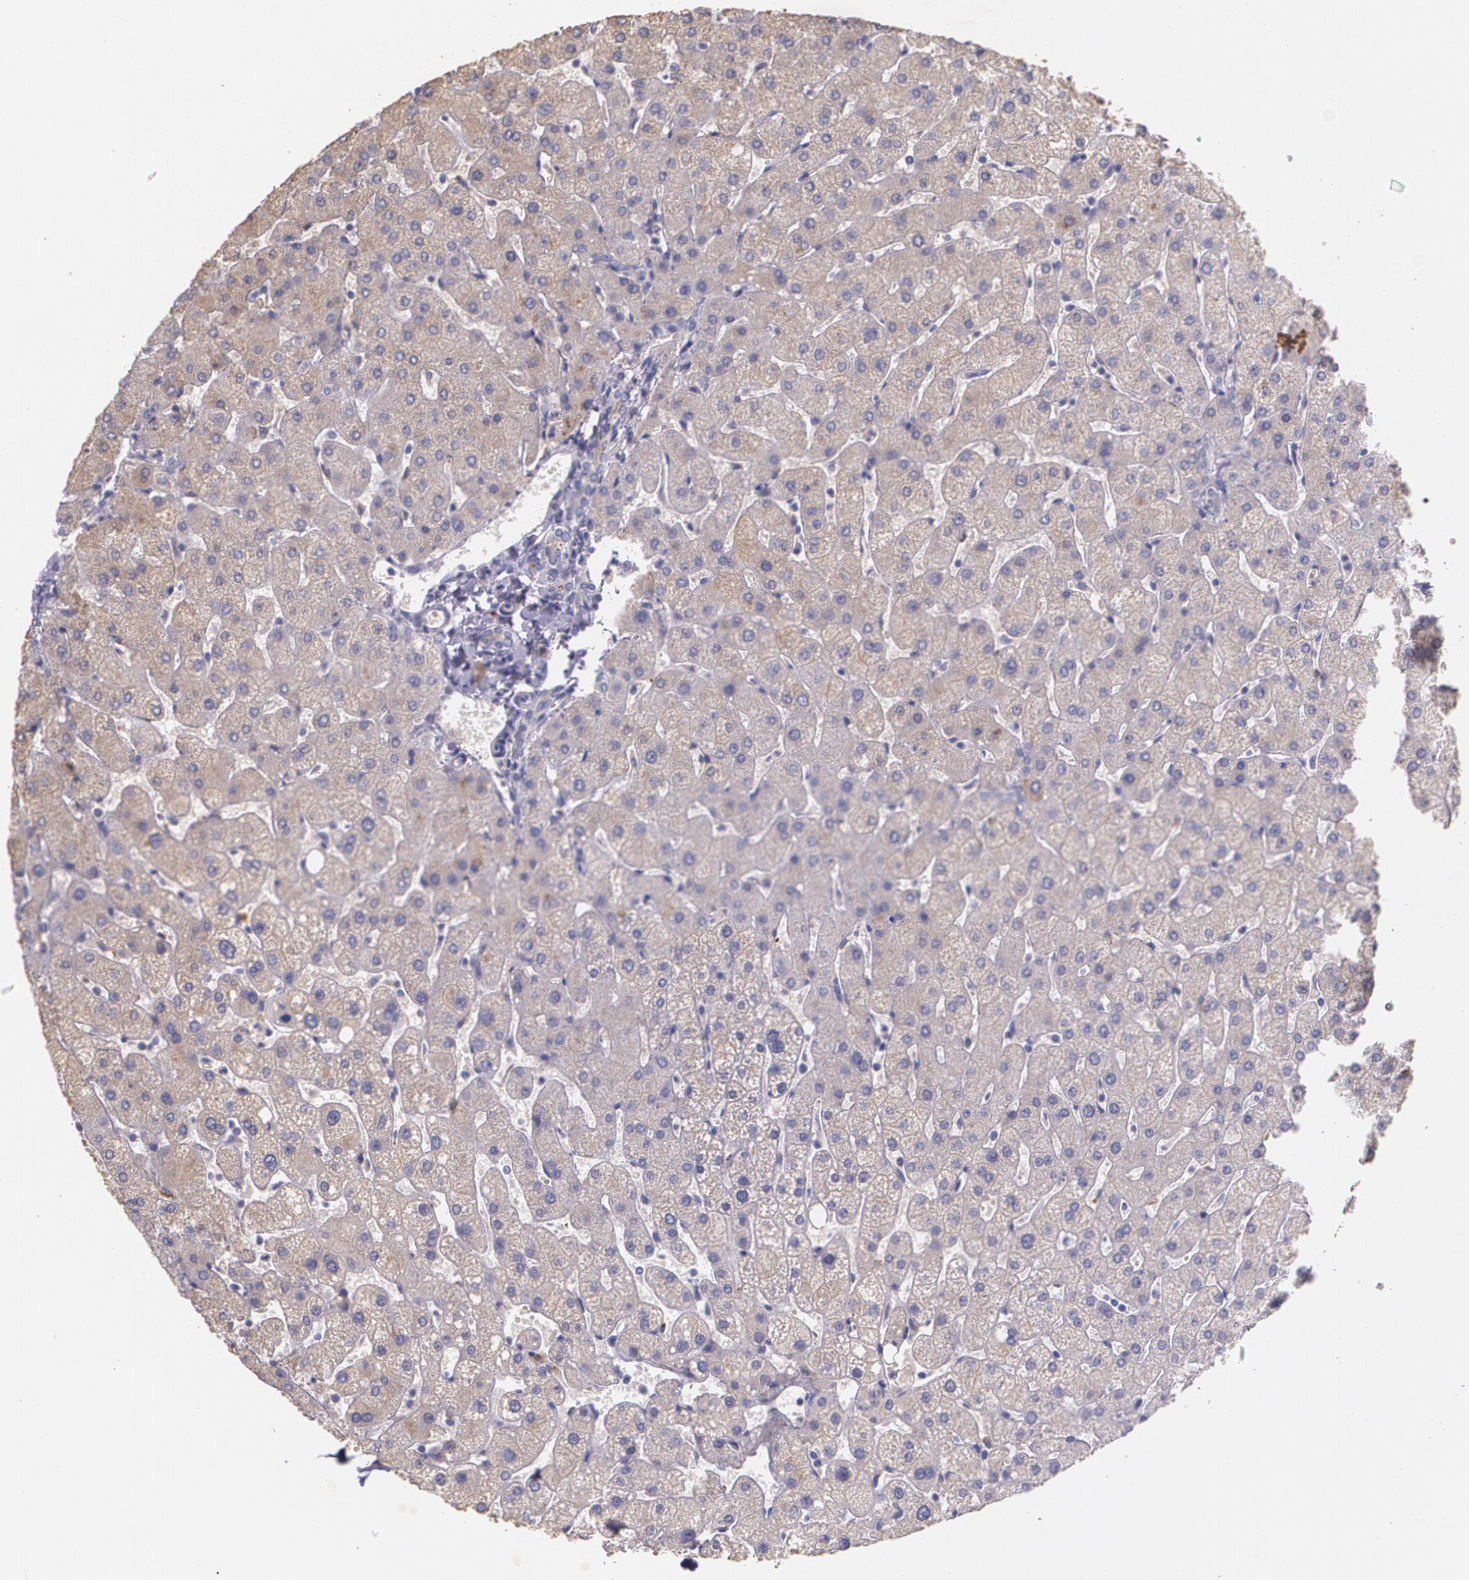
{"staining": {"intensity": "weak", "quantity": ">75%", "location": "cytoplasmic/membranous"}, "tissue": "liver", "cell_type": "Cholangiocytes", "image_type": "normal", "snomed": [{"axis": "morphology", "description": "Normal tissue, NOS"}, {"axis": "topography", "description": "Liver"}], "caption": "Immunohistochemical staining of benign human liver reveals weak cytoplasmic/membranous protein positivity in about >75% of cholangiocytes.", "gene": "TM4SF1", "patient": {"sex": "male", "age": 67}}